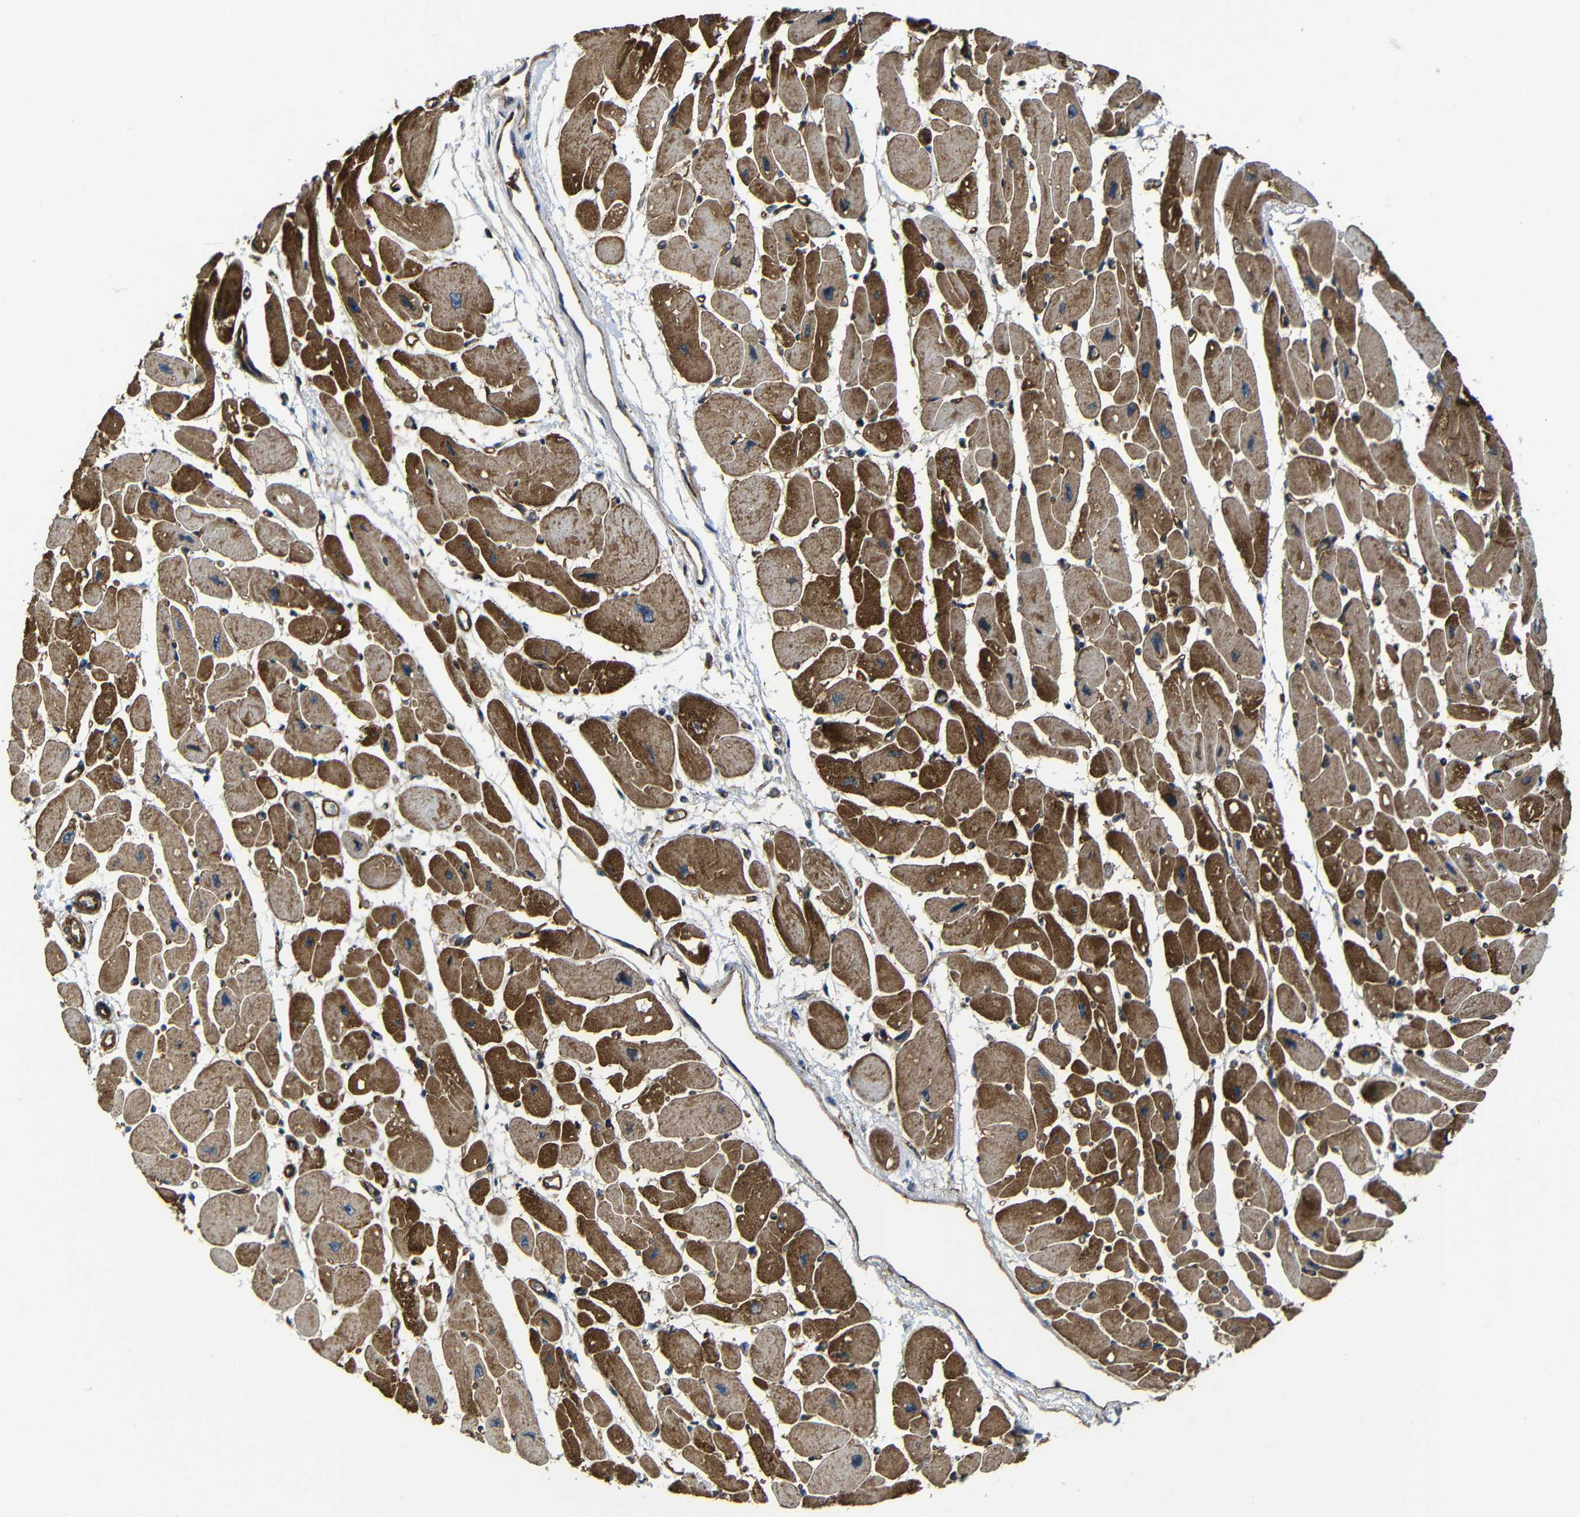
{"staining": {"intensity": "strong", "quantity": ">75%", "location": "cytoplasmic/membranous"}, "tissue": "heart muscle", "cell_type": "Cardiomyocytes", "image_type": "normal", "snomed": [{"axis": "morphology", "description": "Normal tissue, NOS"}, {"axis": "topography", "description": "Heart"}], "caption": "Immunohistochemical staining of benign human heart muscle shows >75% levels of strong cytoplasmic/membranous protein expression in about >75% of cardiomyocytes.", "gene": "PTCH1", "patient": {"sex": "female", "age": 54}}